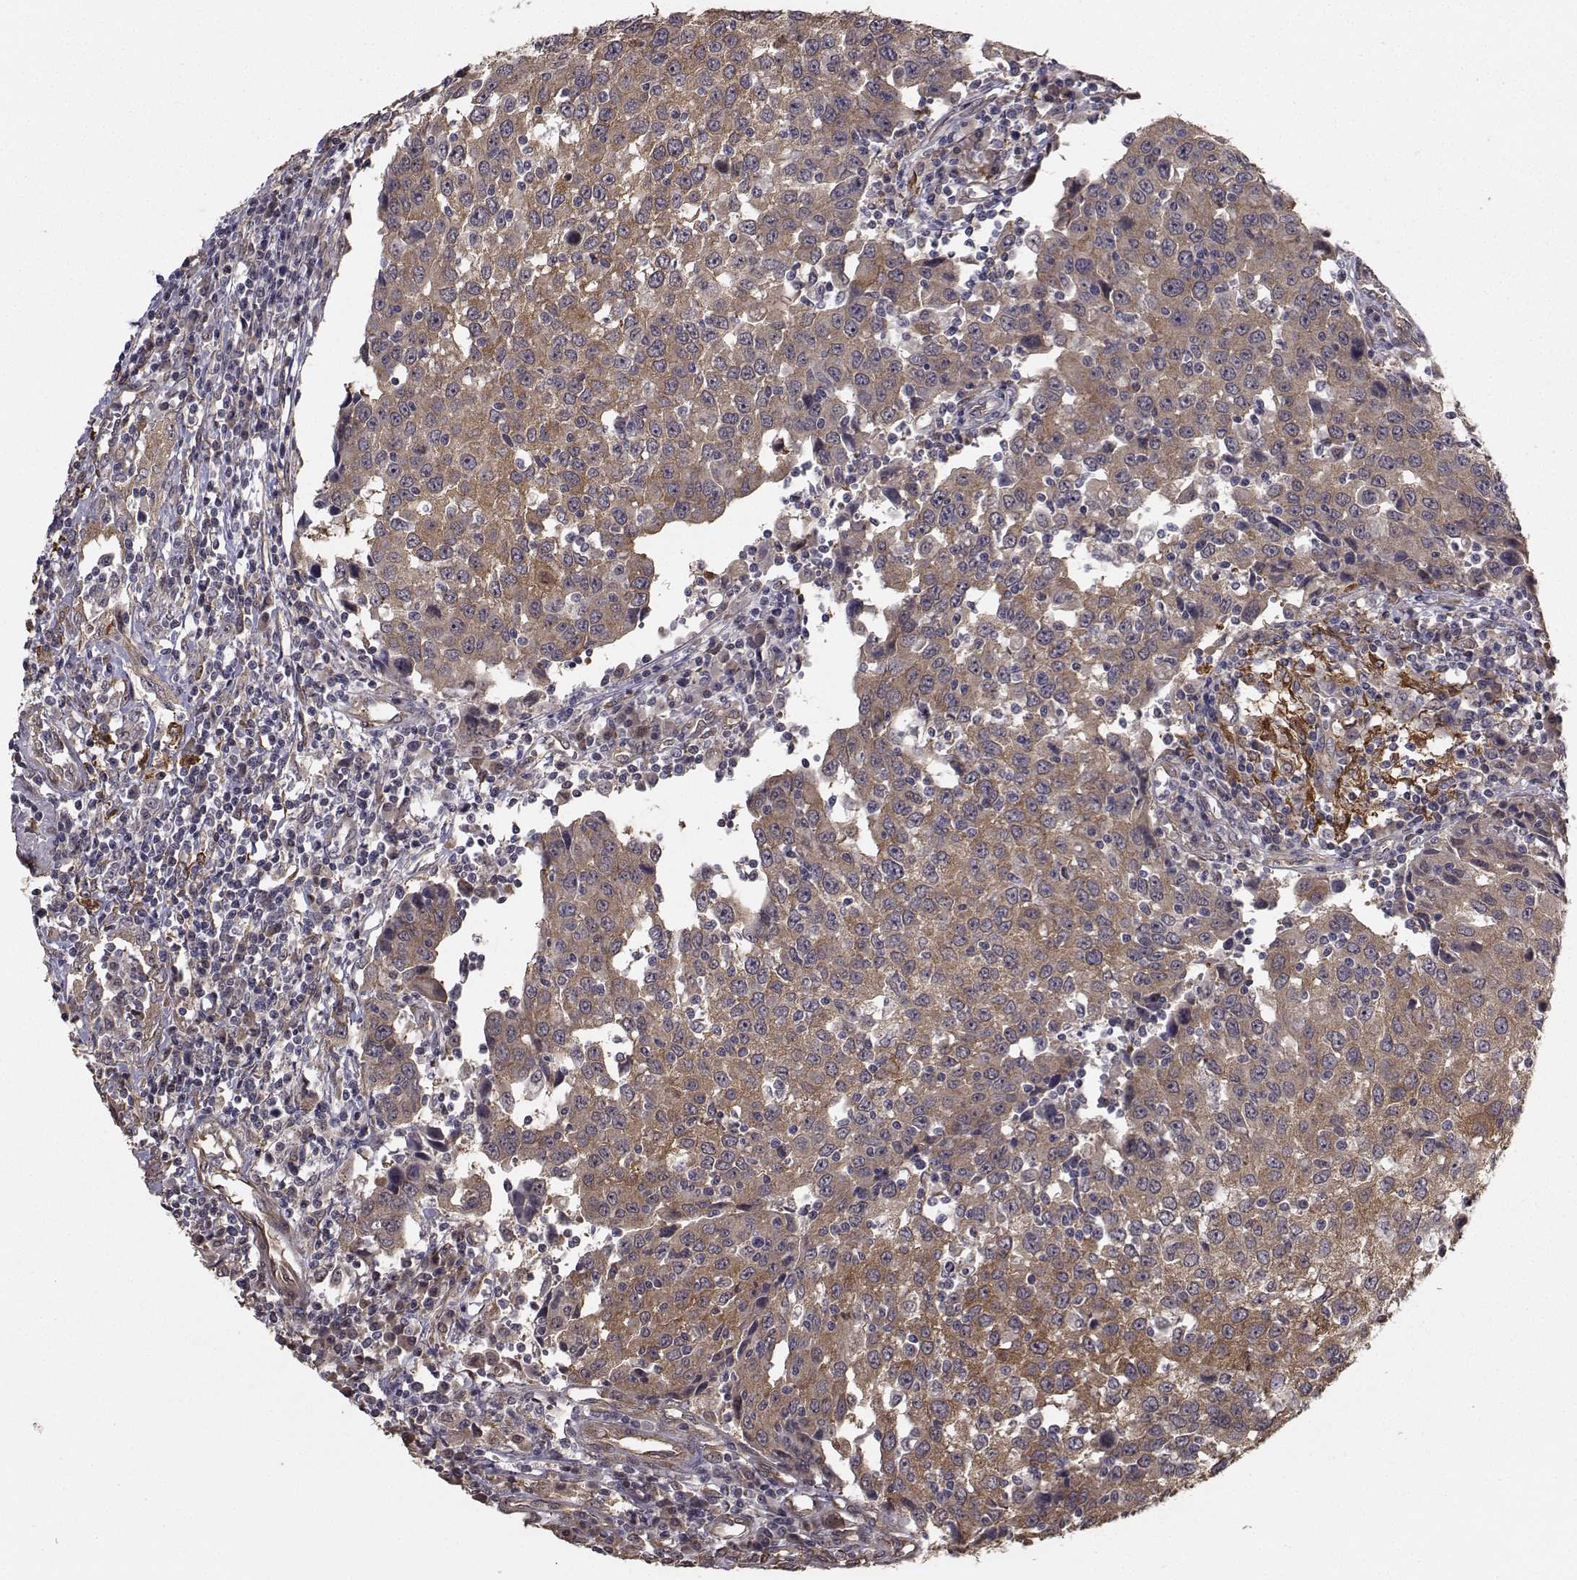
{"staining": {"intensity": "moderate", "quantity": ">75%", "location": "cytoplasmic/membranous"}, "tissue": "urothelial cancer", "cell_type": "Tumor cells", "image_type": "cancer", "snomed": [{"axis": "morphology", "description": "Urothelial carcinoma, High grade"}, {"axis": "topography", "description": "Urinary bladder"}], "caption": "Urothelial carcinoma (high-grade) stained for a protein (brown) demonstrates moderate cytoplasmic/membranous positive expression in approximately >75% of tumor cells.", "gene": "TRIP10", "patient": {"sex": "female", "age": 85}}